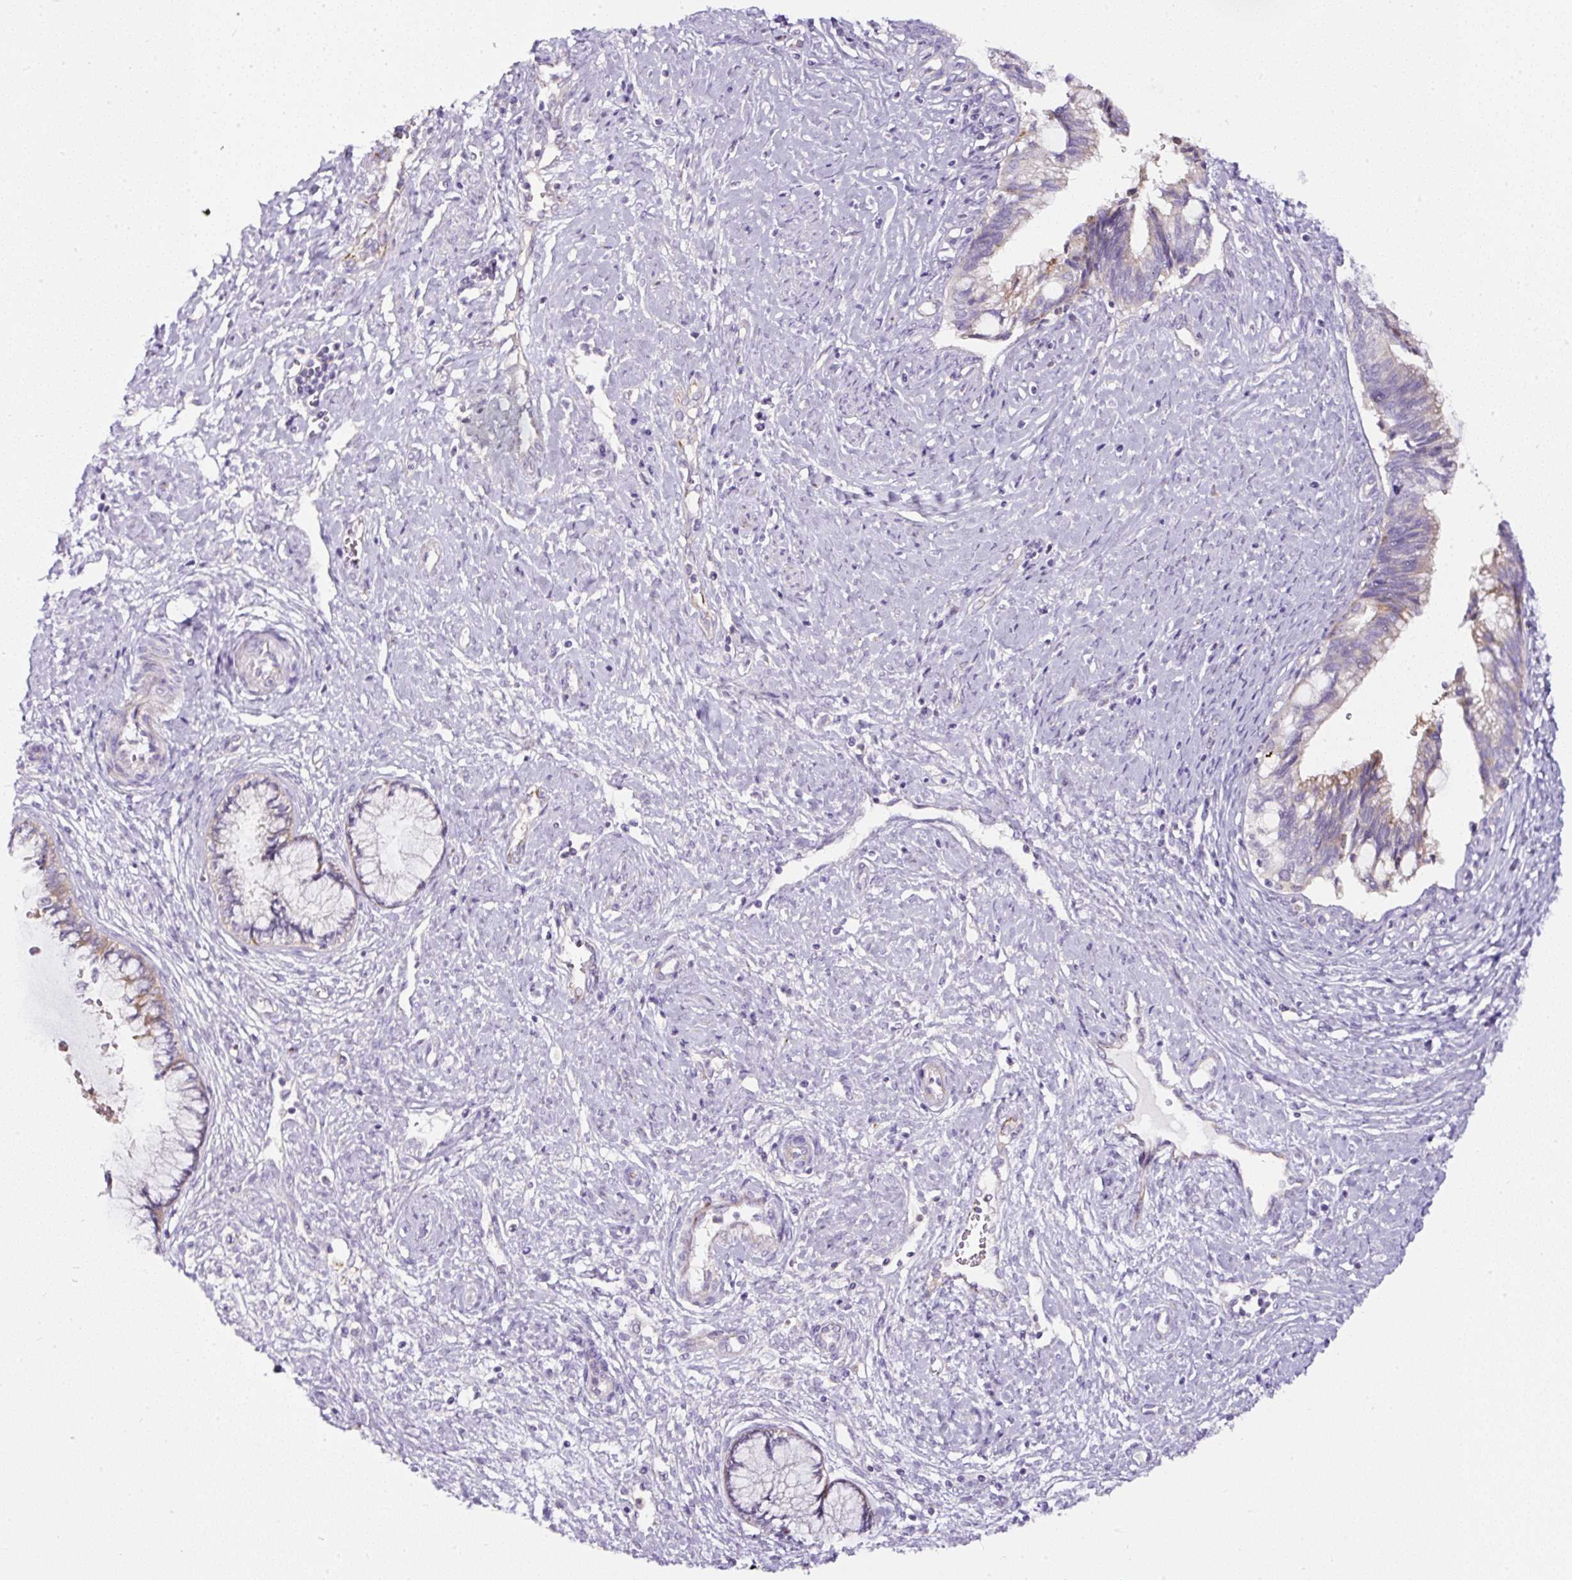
{"staining": {"intensity": "weak", "quantity": "25%-75%", "location": "cytoplasmic/membranous"}, "tissue": "cervical cancer", "cell_type": "Tumor cells", "image_type": "cancer", "snomed": [{"axis": "morphology", "description": "Adenocarcinoma, NOS"}, {"axis": "topography", "description": "Cervix"}], "caption": "Immunohistochemical staining of cervical cancer (adenocarcinoma) shows low levels of weak cytoplasmic/membranous protein expression in about 25%-75% of tumor cells.", "gene": "HPS4", "patient": {"sex": "female", "age": 44}}